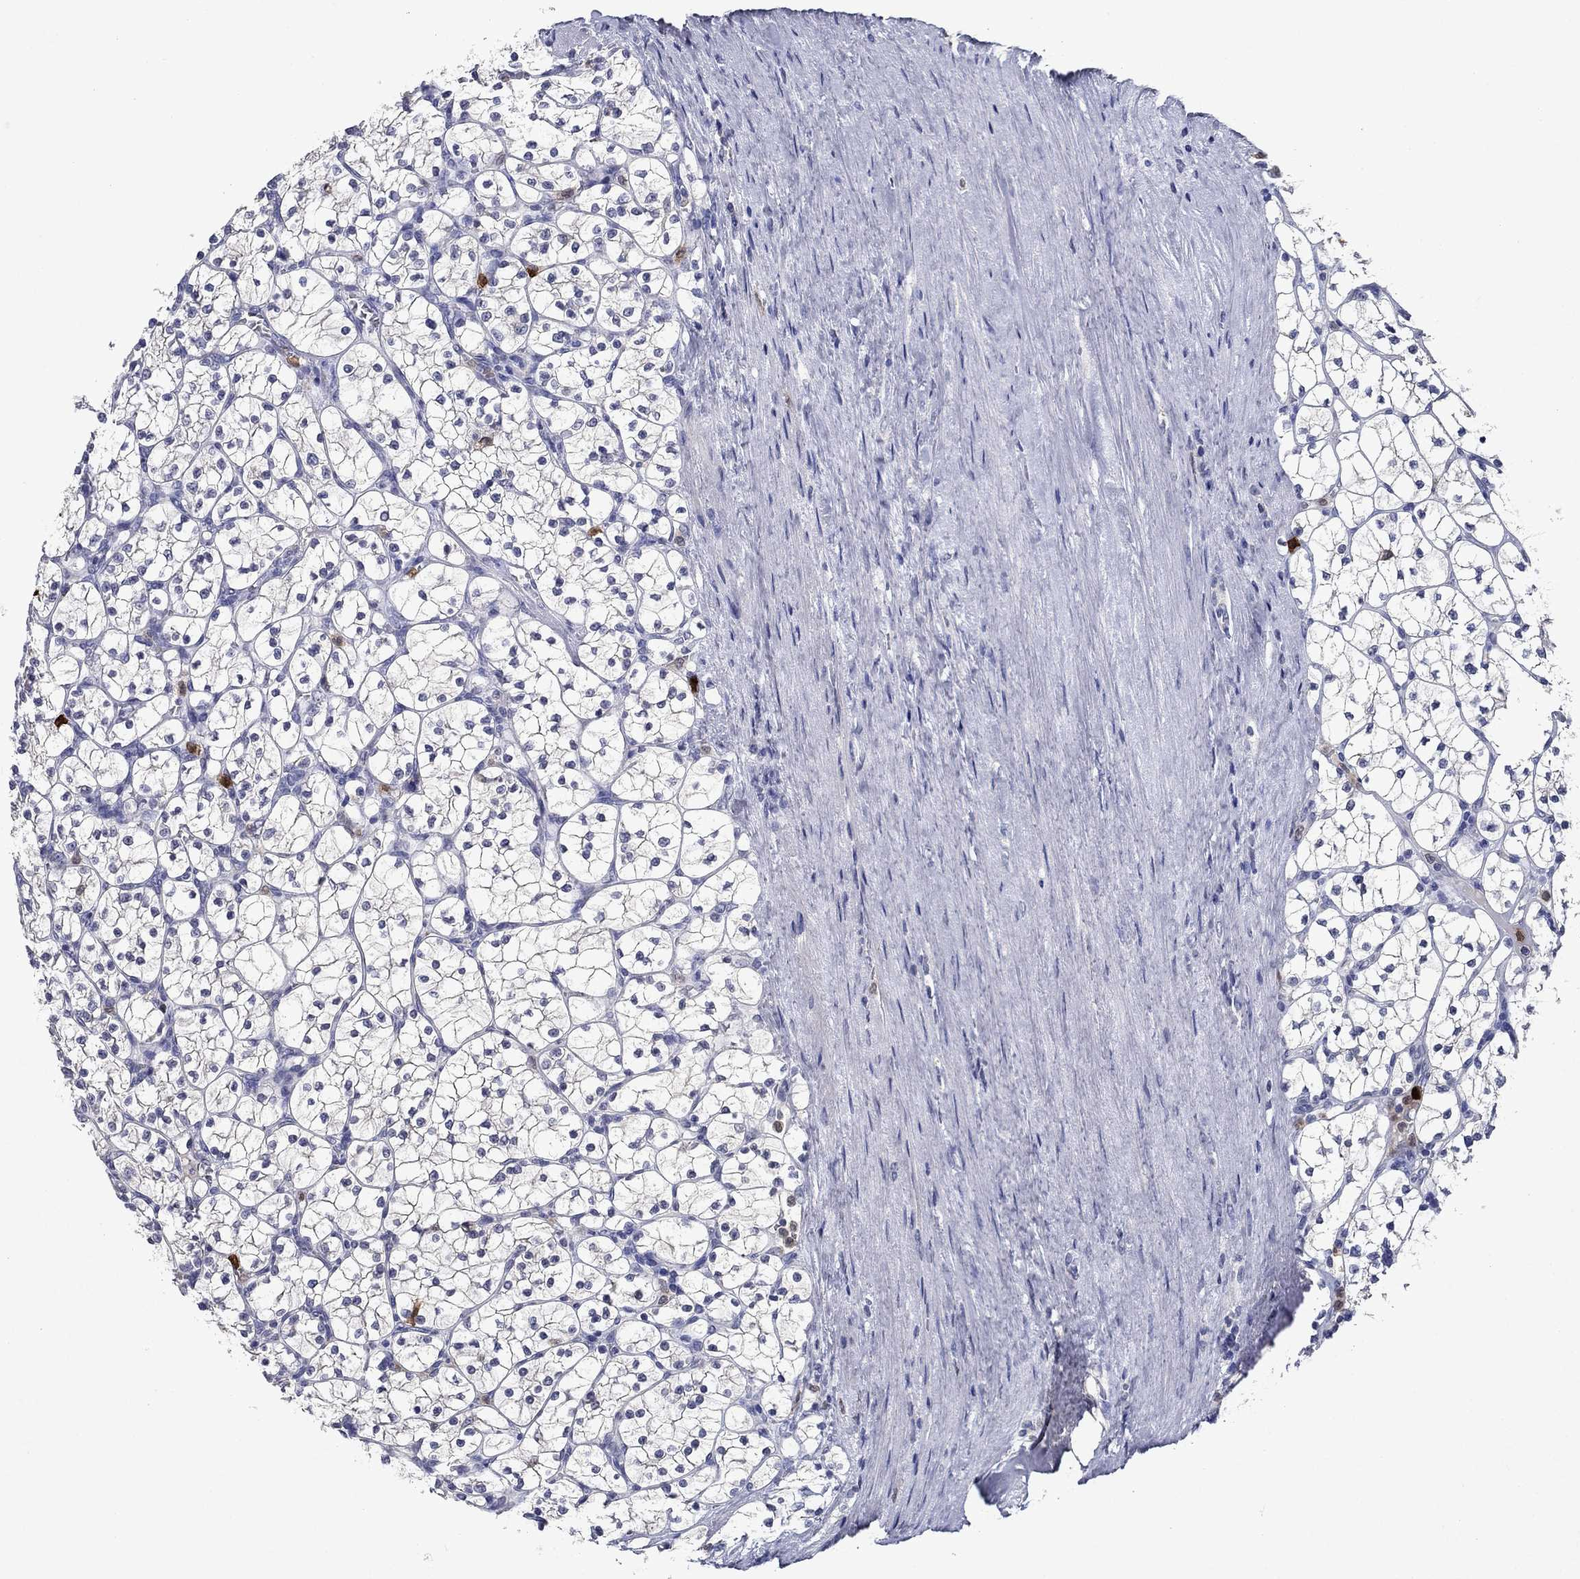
{"staining": {"intensity": "negative", "quantity": "none", "location": "none"}, "tissue": "renal cancer", "cell_type": "Tumor cells", "image_type": "cancer", "snomed": [{"axis": "morphology", "description": "Adenocarcinoma, NOS"}, {"axis": "topography", "description": "Kidney"}], "caption": "A micrograph of renal cancer stained for a protein exhibits no brown staining in tumor cells. (DAB immunohistochemistry (IHC) visualized using brightfield microscopy, high magnification).", "gene": "IRF5", "patient": {"sex": "female", "age": 89}}